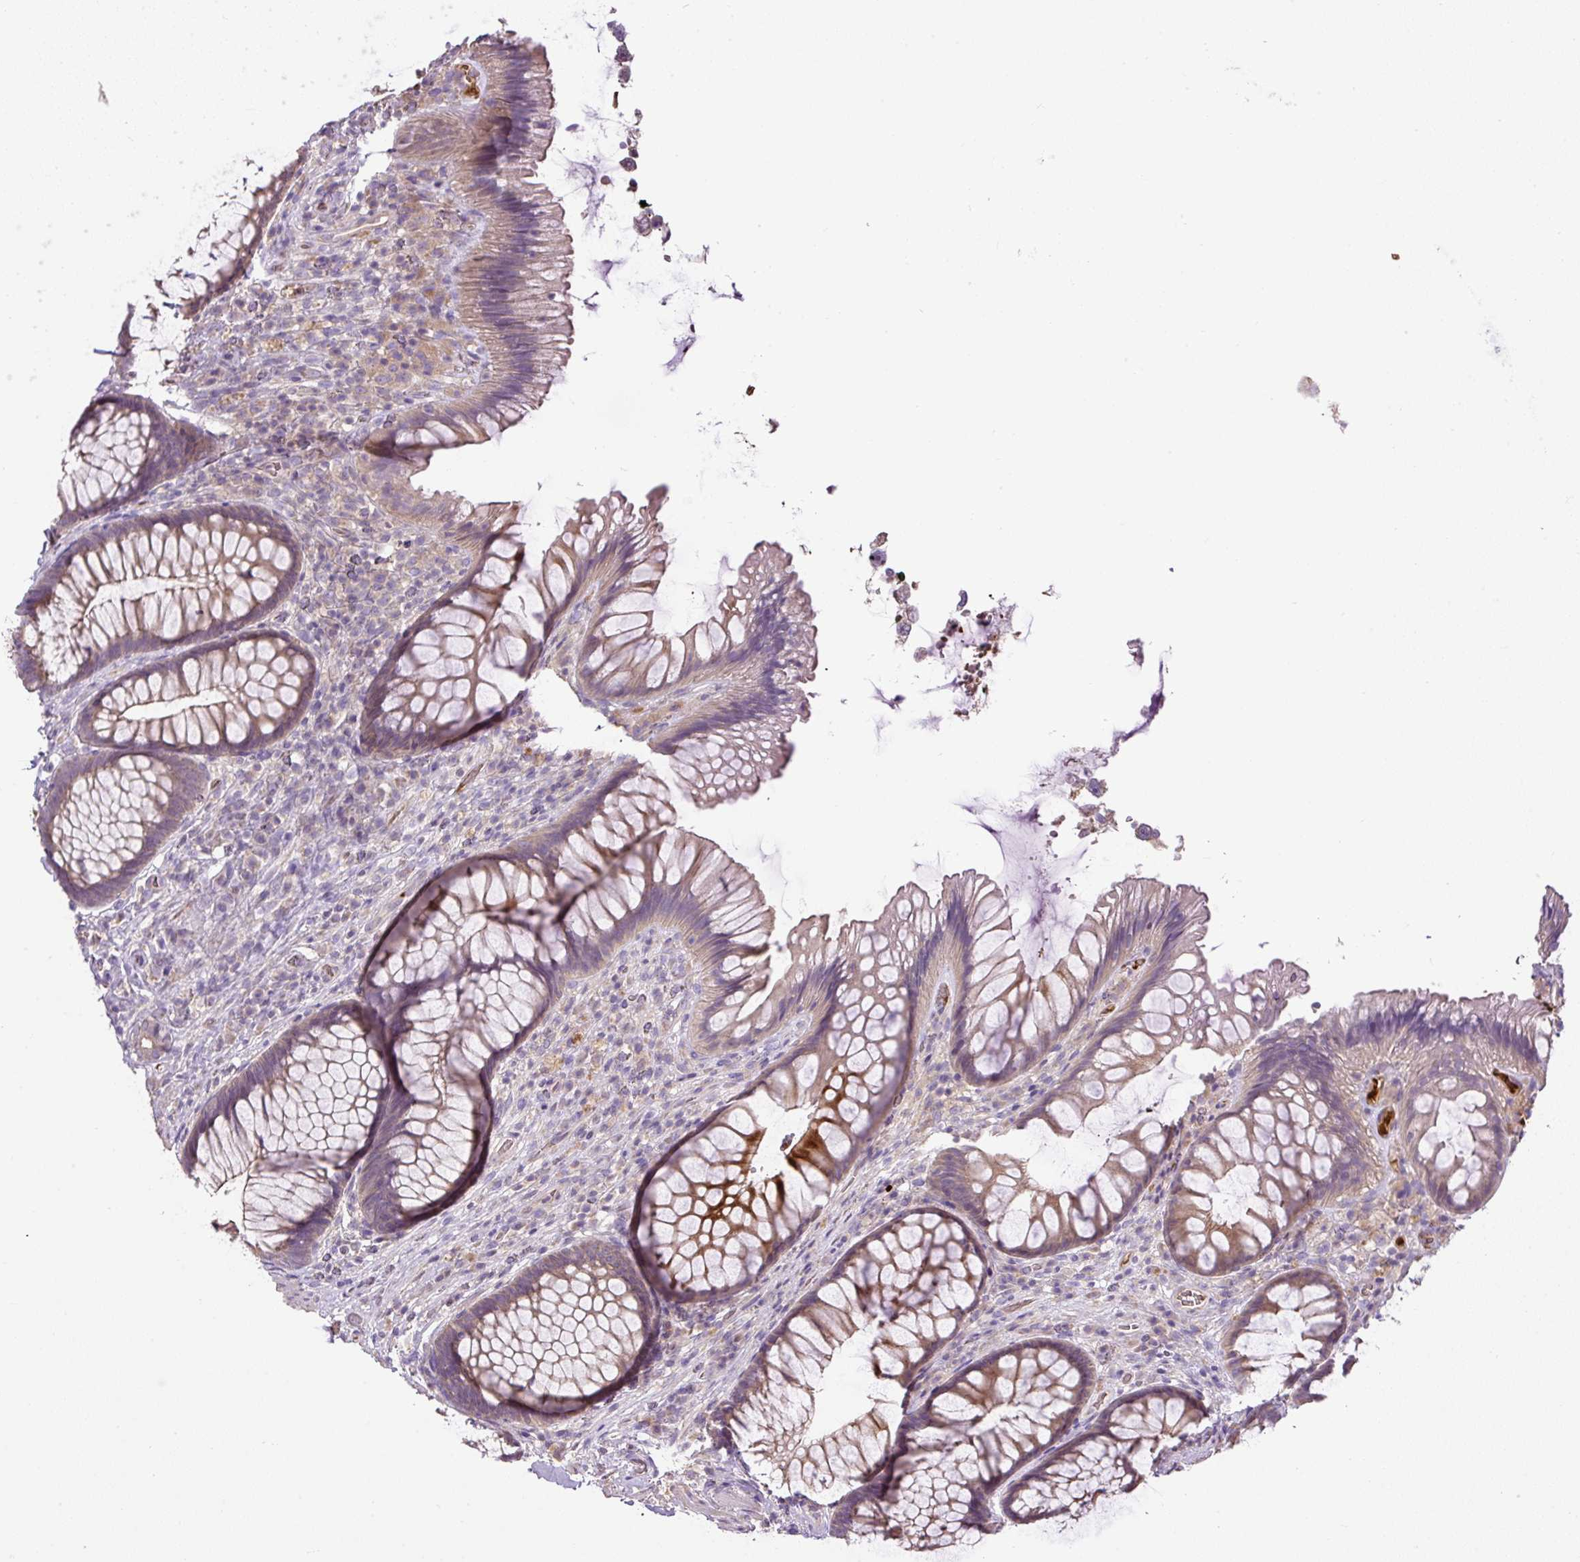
{"staining": {"intensity": "weak", "quantity": ">75%", "location": "cytoplasmic/membranous"}, "tissue": "rectum", "cell_type": "Glandular cells", "image_type": "normal", "snomed": [{"axis": "morphology", "description": "Normal tissue, NOS"}, {"axis": "topography", "description": "Rectum"}], "caption": "Immunohistochemistry of benign rectum shows low levels of weak cytoplasmic/membranous positivity in about >75% of glandular cells.", "gene": "CXCL13", "patient": {"sex": "male", "age": 53}}